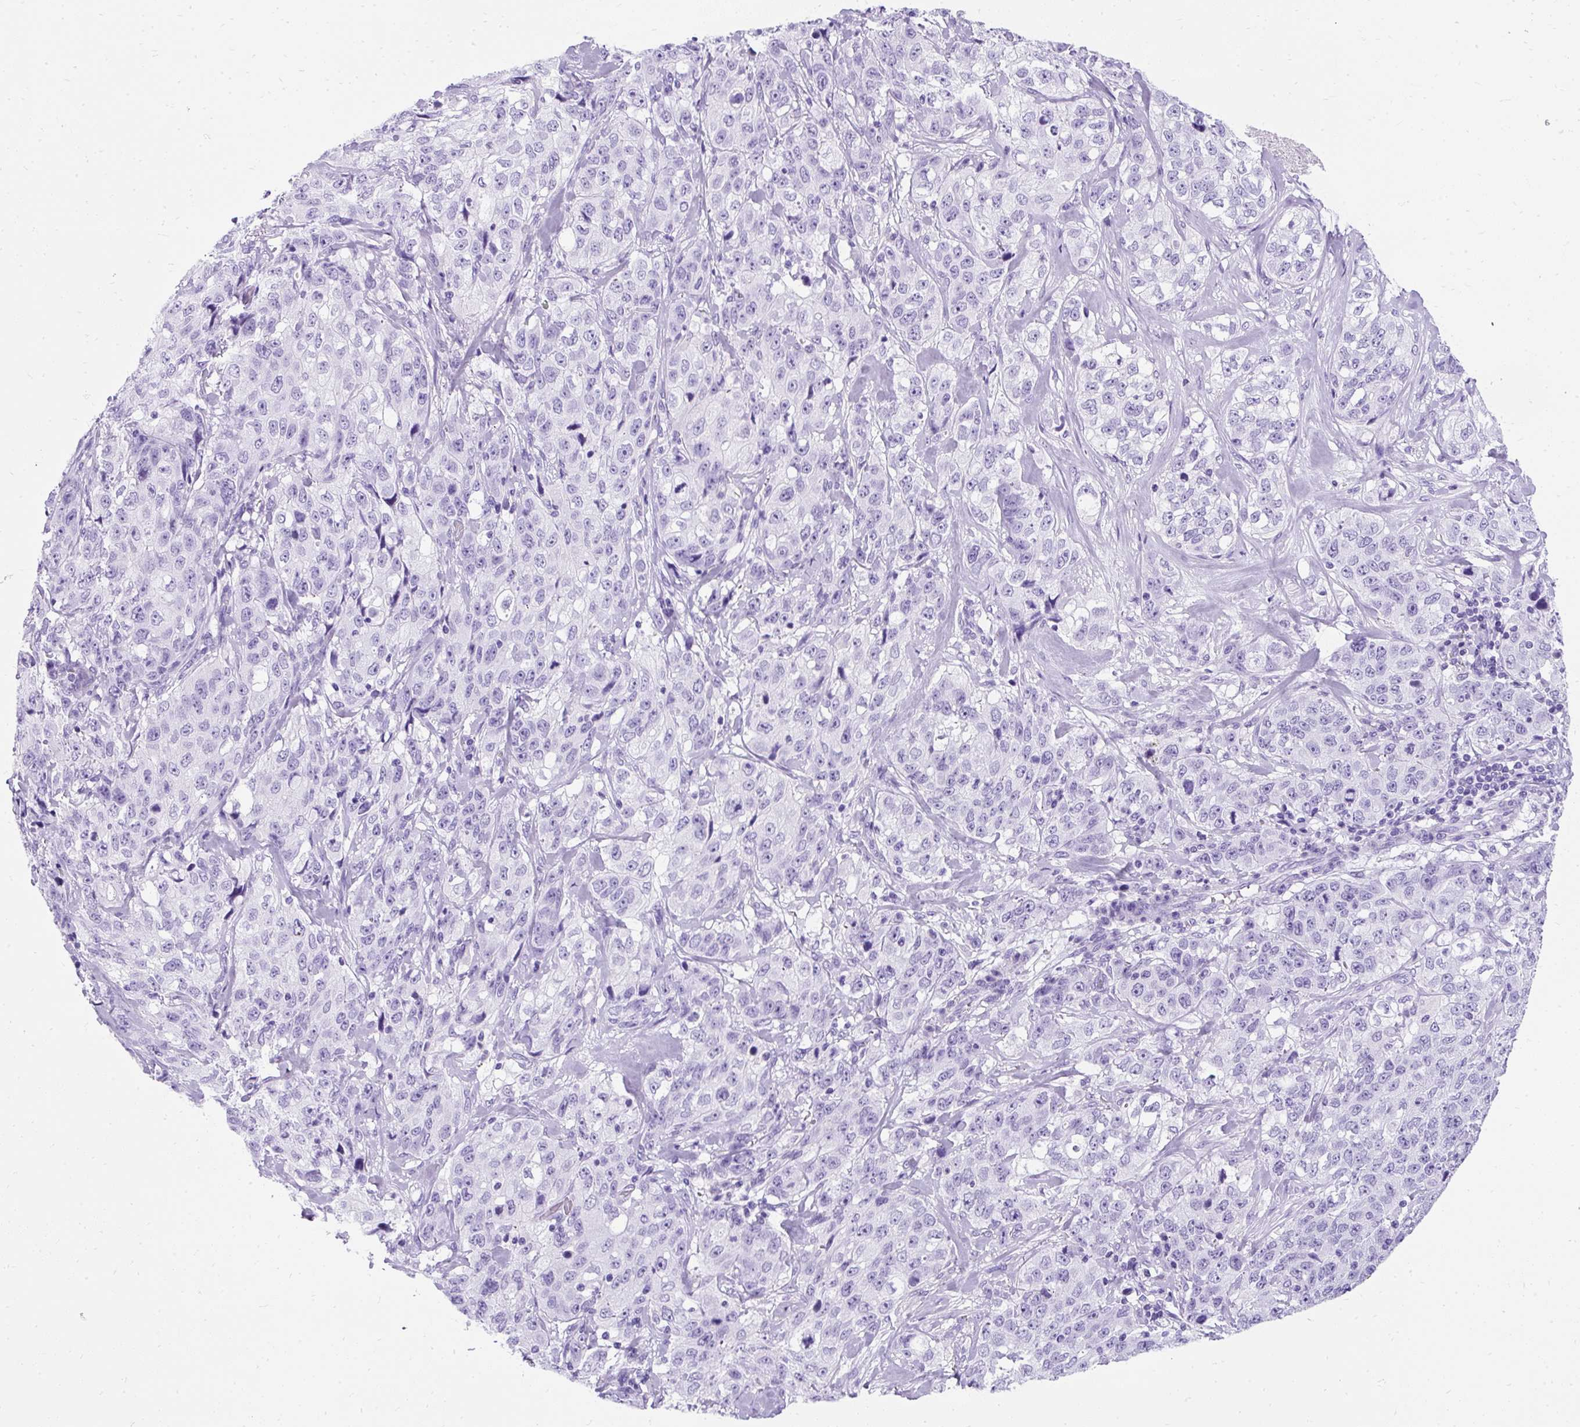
{"staining": {"intensity": "negative", "quantity": "none", "location": "none"}, "tissue": "stomach cancer", "cell_type": "Tumor cells", "image_type": "cancer", "snomed": [{"axis": "morphology", "description": "Adenocarcinoma, NOS"}, {"axis": "topography", "description": "Stomach"}], "caption": "An immunohistochemistry histopathology image of stomach cancer (adenocarcinoma) is shown. There is no staining in tumor cells of stomach cancer (adenocarcinoma).", "gene": "PVALB", "patient": {"sex": "male", "age": 48}}